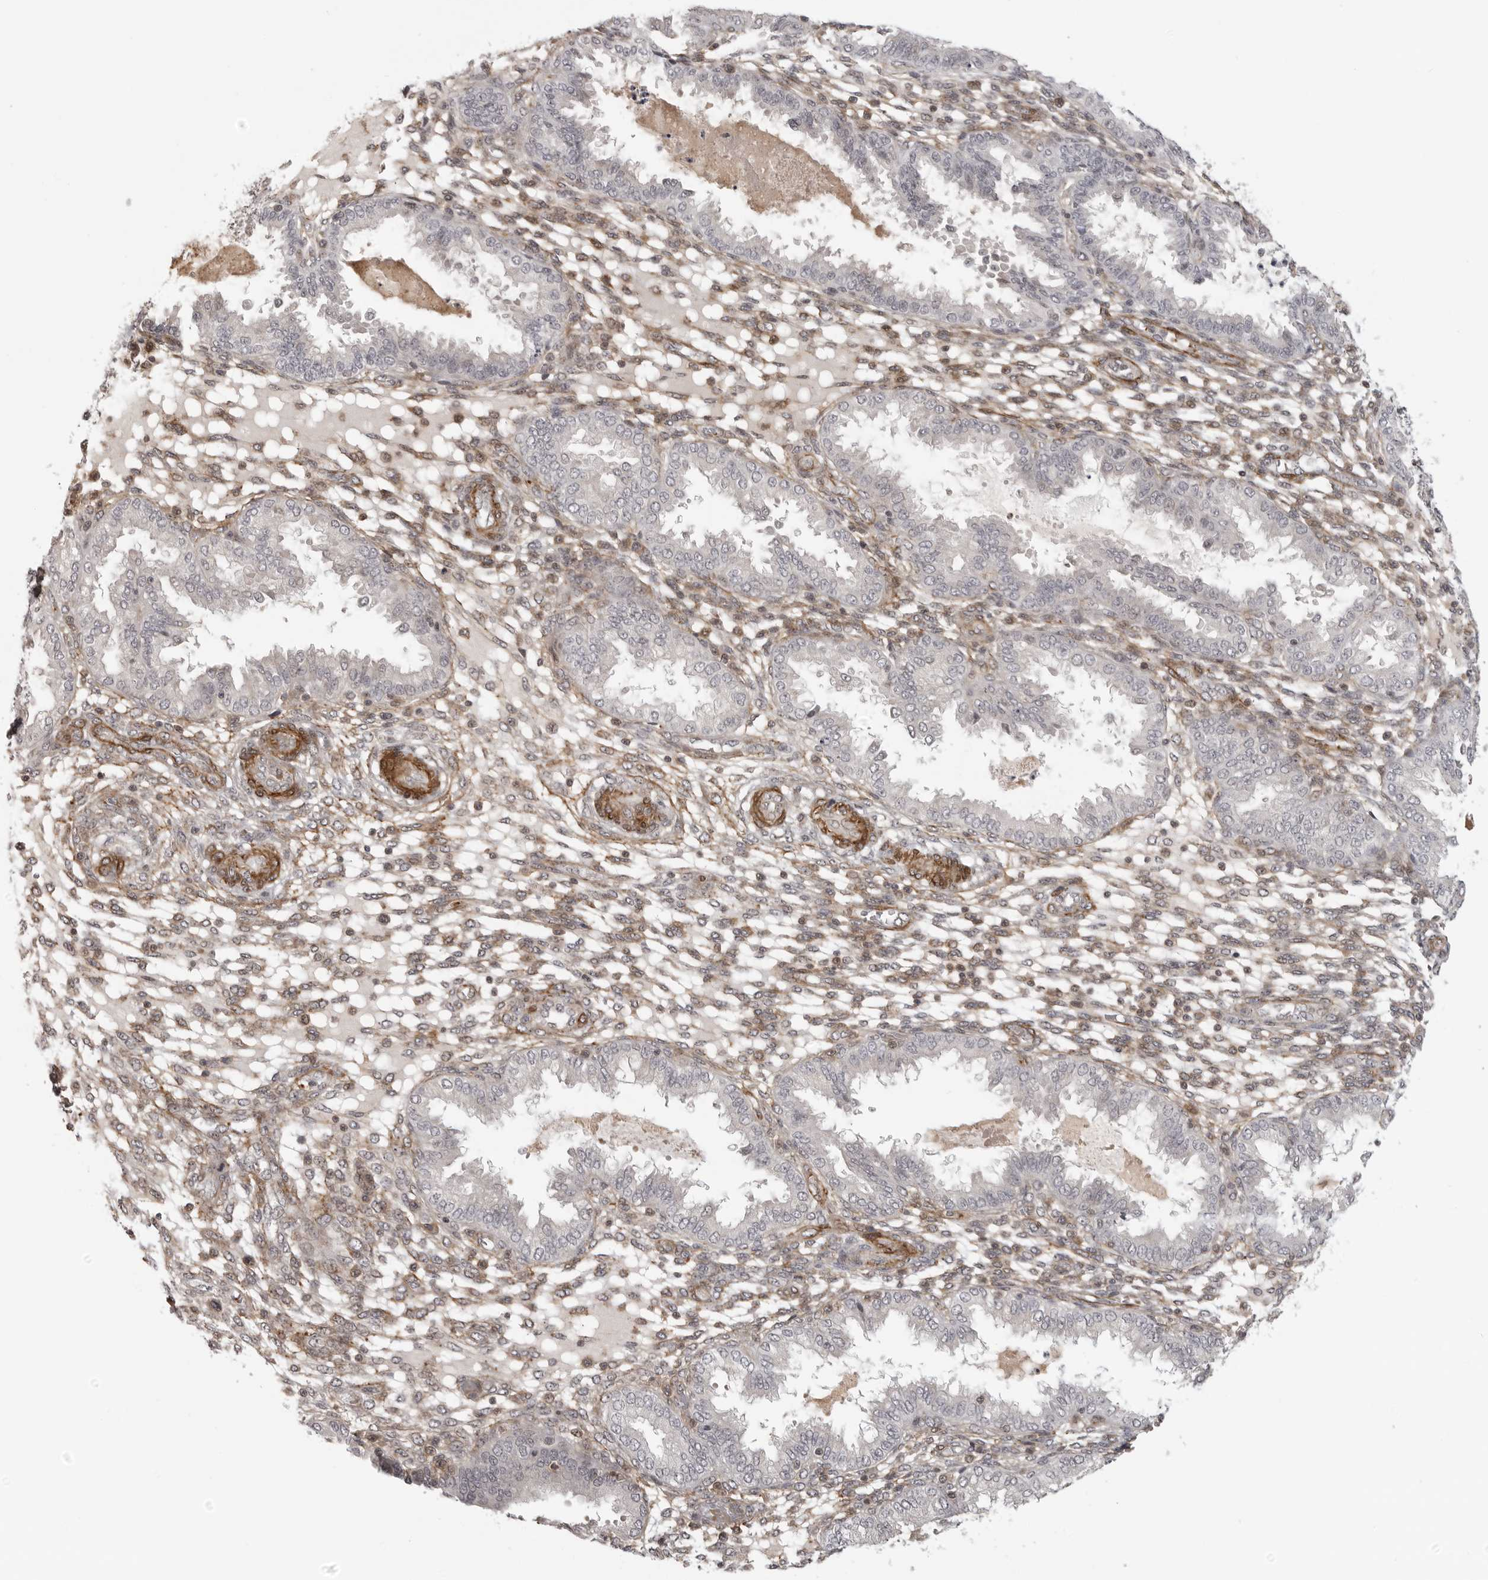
{"staining": {"intensity": "moderate", "quantity": "25%-75%", "location": "cytoplasmic/membranous"}, "tissue": "endometrium", "cell_type": "Cells in endometrial stroma", "image_type": "normal", "snomed": [{"axis": "morphology", "description": "Normal tissue, NOS"}, {"axis": "topography", "description": "Endometrium"}], "caption": "An IHC photomicrograph of normal tissue is shown. Protein staining in brown labels moderate cytoplasmic/membranous positivity in endometrium within cells in endometrial stroma. (brown staining indicates protein expression, while blue staining denotes nuclei).", "gene": "TUT4", "patient": {"sex": "female", "age": 33}}